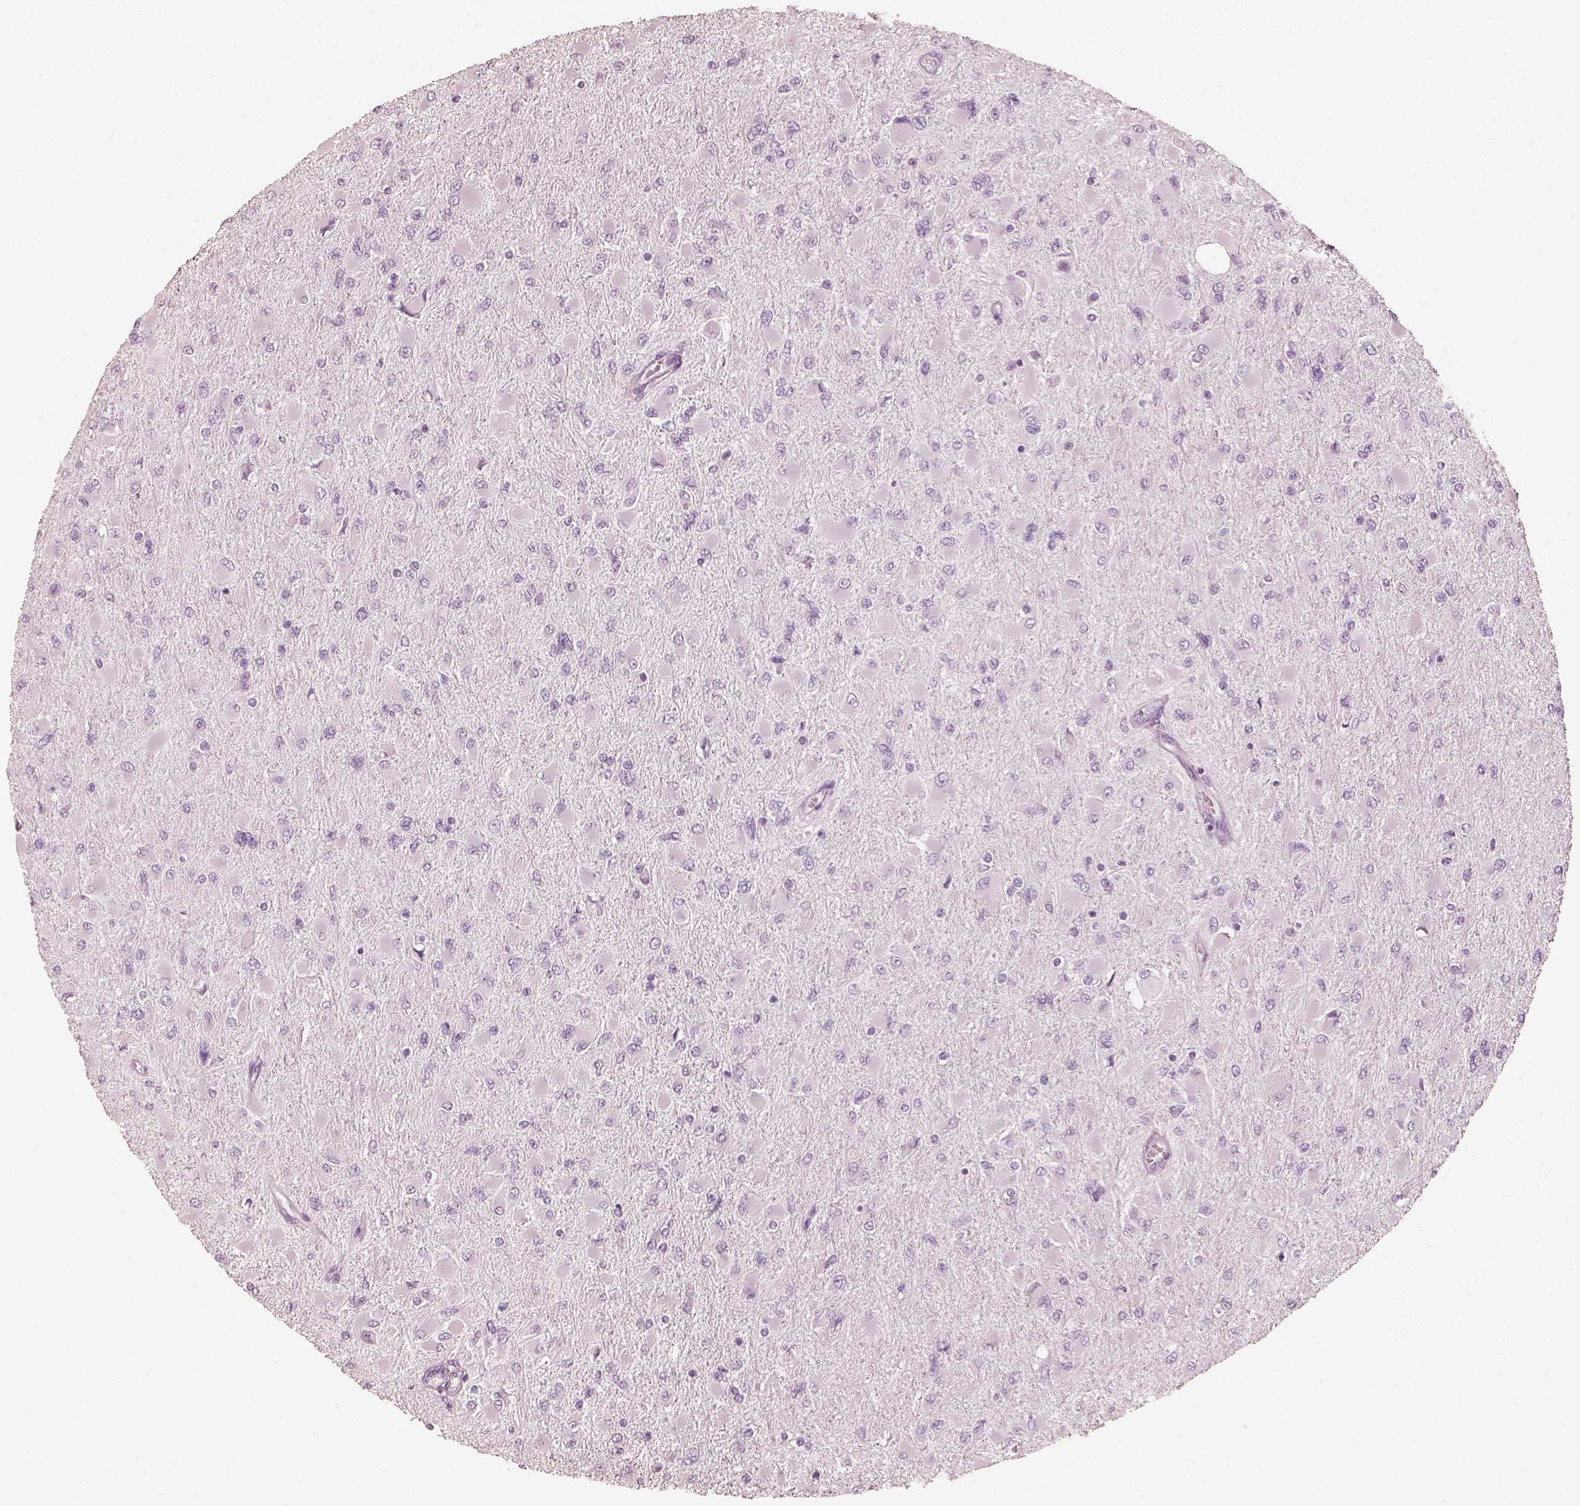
{"staining": {"intensity": "negative", "quantity": "none", "location": "none"}, "tissue": "glioma", "cell_type": "Tumor cells", "image_type": "cancer", "snomed": [{"axis": "morphology", "description": "Glioma, malignant, High grade"}, {"axis": "topography", "description": "Cerebral cortex"}], "caption": "Tumor cells show no significant protein staining in high-grade glioma (malignant).", "gene": "R3HDML", "patient": {"sex": "female", "age": 36}}